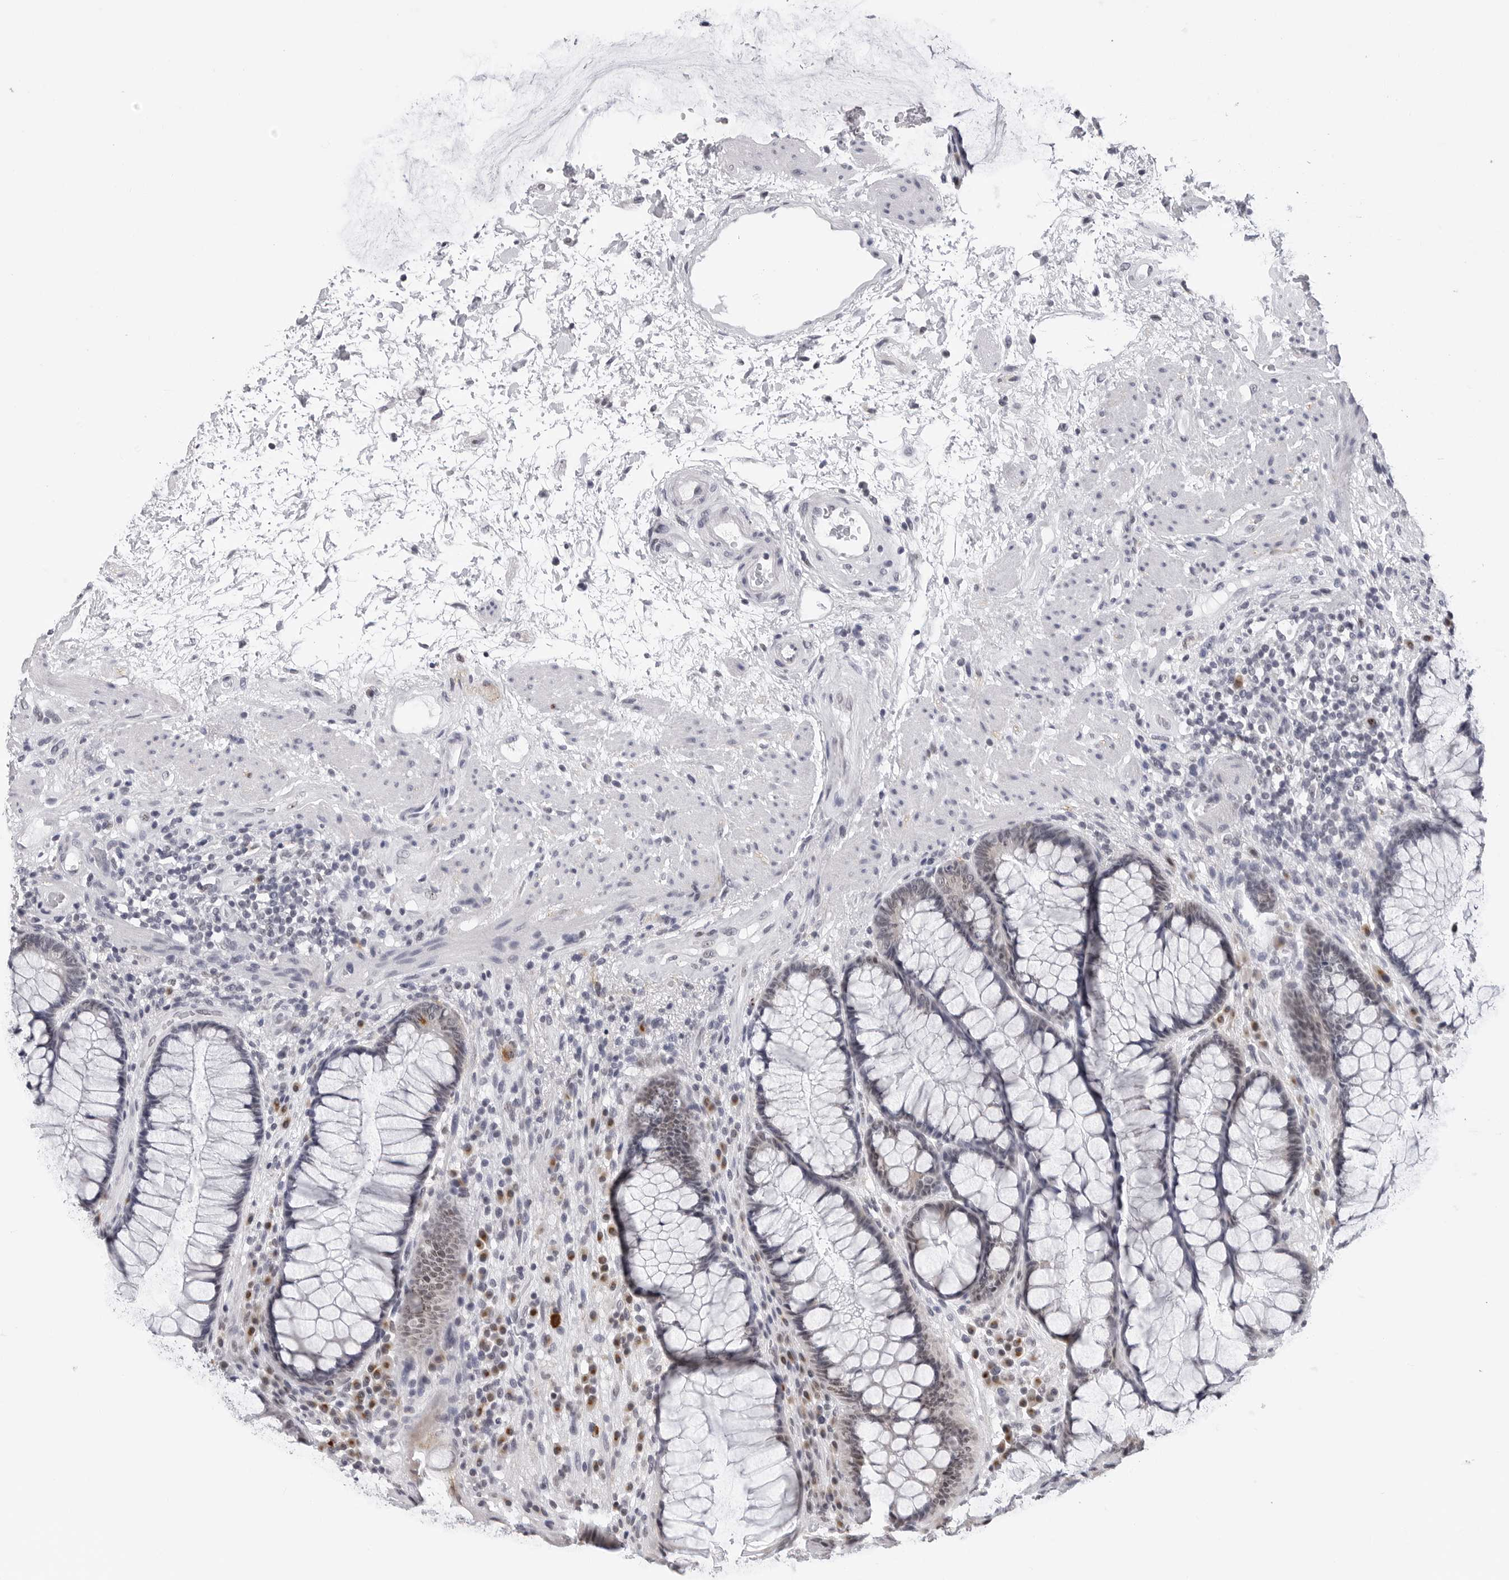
{"staining": {"intensity": "moderate", "quantity": "<25%", "location": "nuclear"}, "tissue": "rectum", "cell_type": "Glandular cells", "image_type": "normal", "snomed": [{"axis": "morphology", "description": "Normal tissue, NOS"}, {"axis": "topography", "description": "Rectum"}], "caption": "Glandular cells display low levels of moderate nuclear positivity in about <25% of cells in unremarkable human rectum.", "gene": "GNL2", "patient": {"sex": "male", "age": 51}}